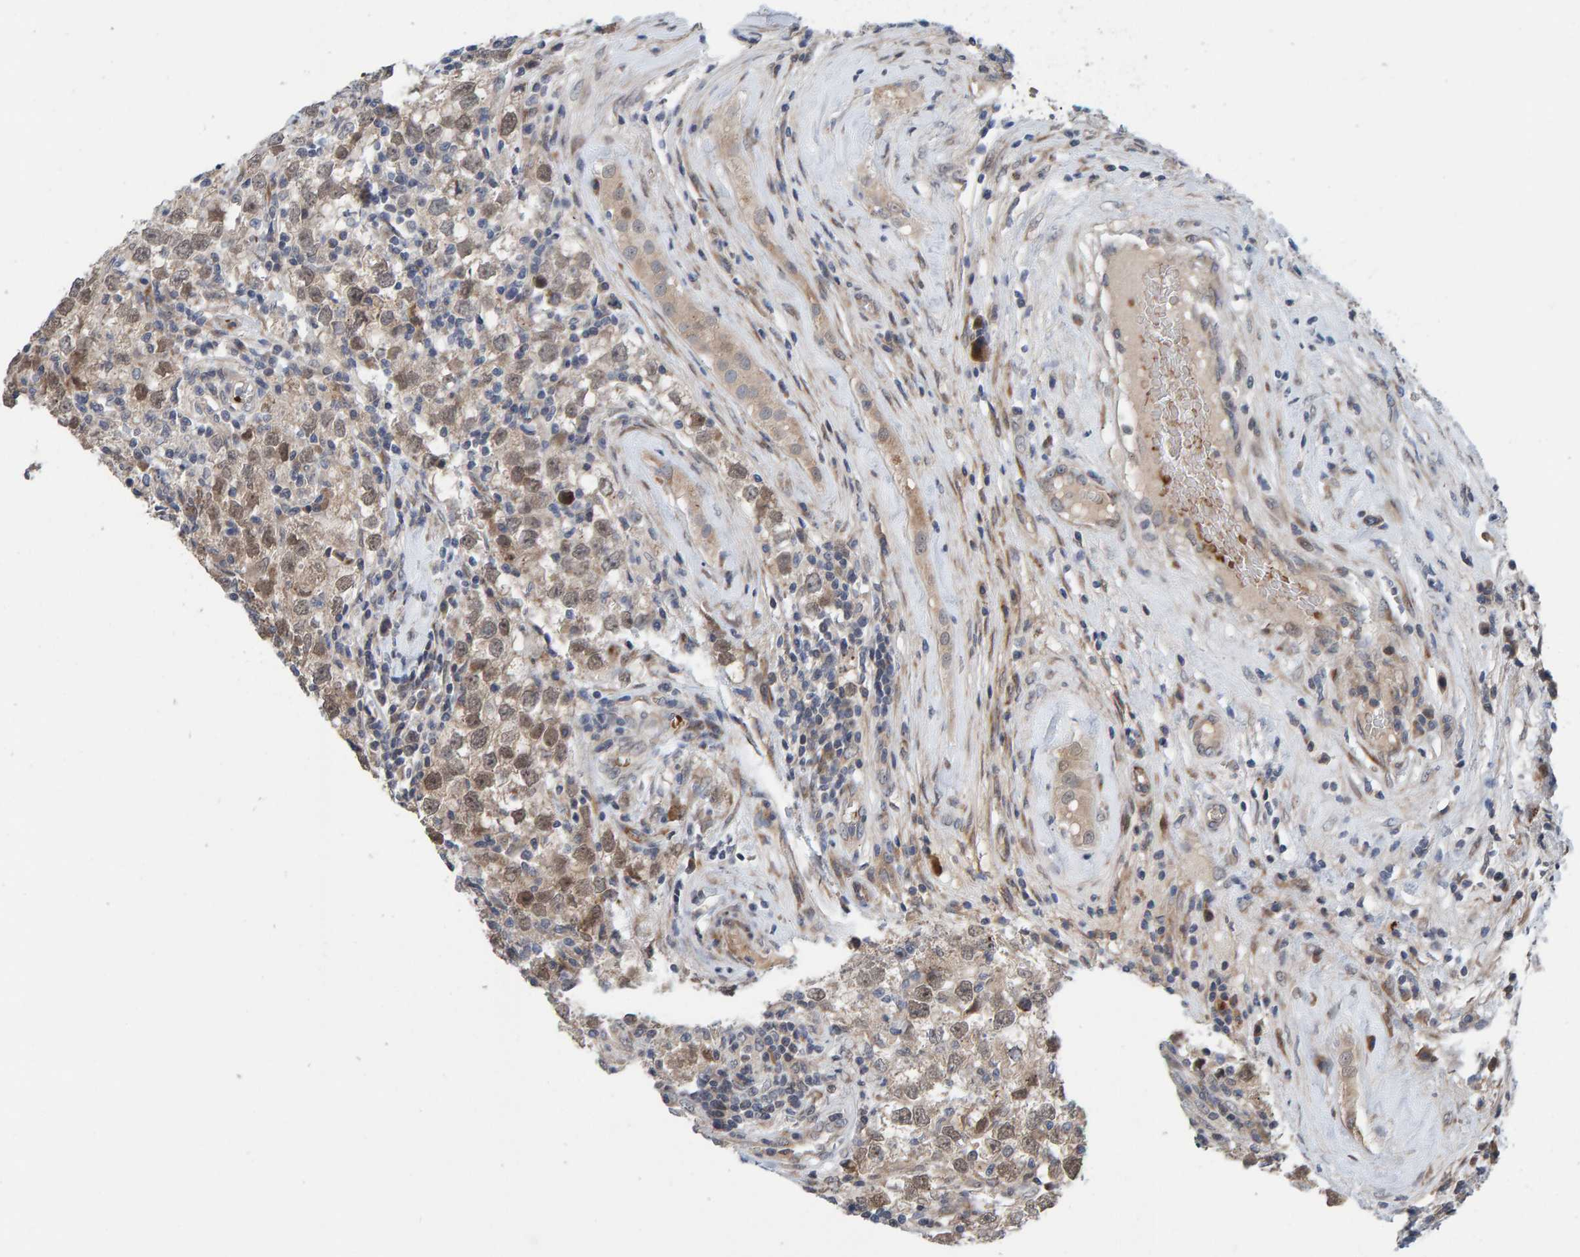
{"staining": {"intensity": "weak", "quantity": "25%-75%", "location": "cytoplasmic/membranous,nuclear"}, "tissue": "testis cancer", "cell_type": "Tumor cells", "image_type": "cancer", "snomed": [{"axis": "morphology", "description": "Seminoma, NOS"}, {"axis": "morphology", "description": "Carcinoma, Embryonal, NOS"}, {"axis": "topography", "description": "Testis"}], "caption": "Seminoma (testis) stained with a brown dye demonstrates weak cytoplasmic/membranous and nuclear positive expression in approximately 25%-75% of tumor cells.", "gene": "MFSD6L", "patient": {"sex": "male", "age": 28}}